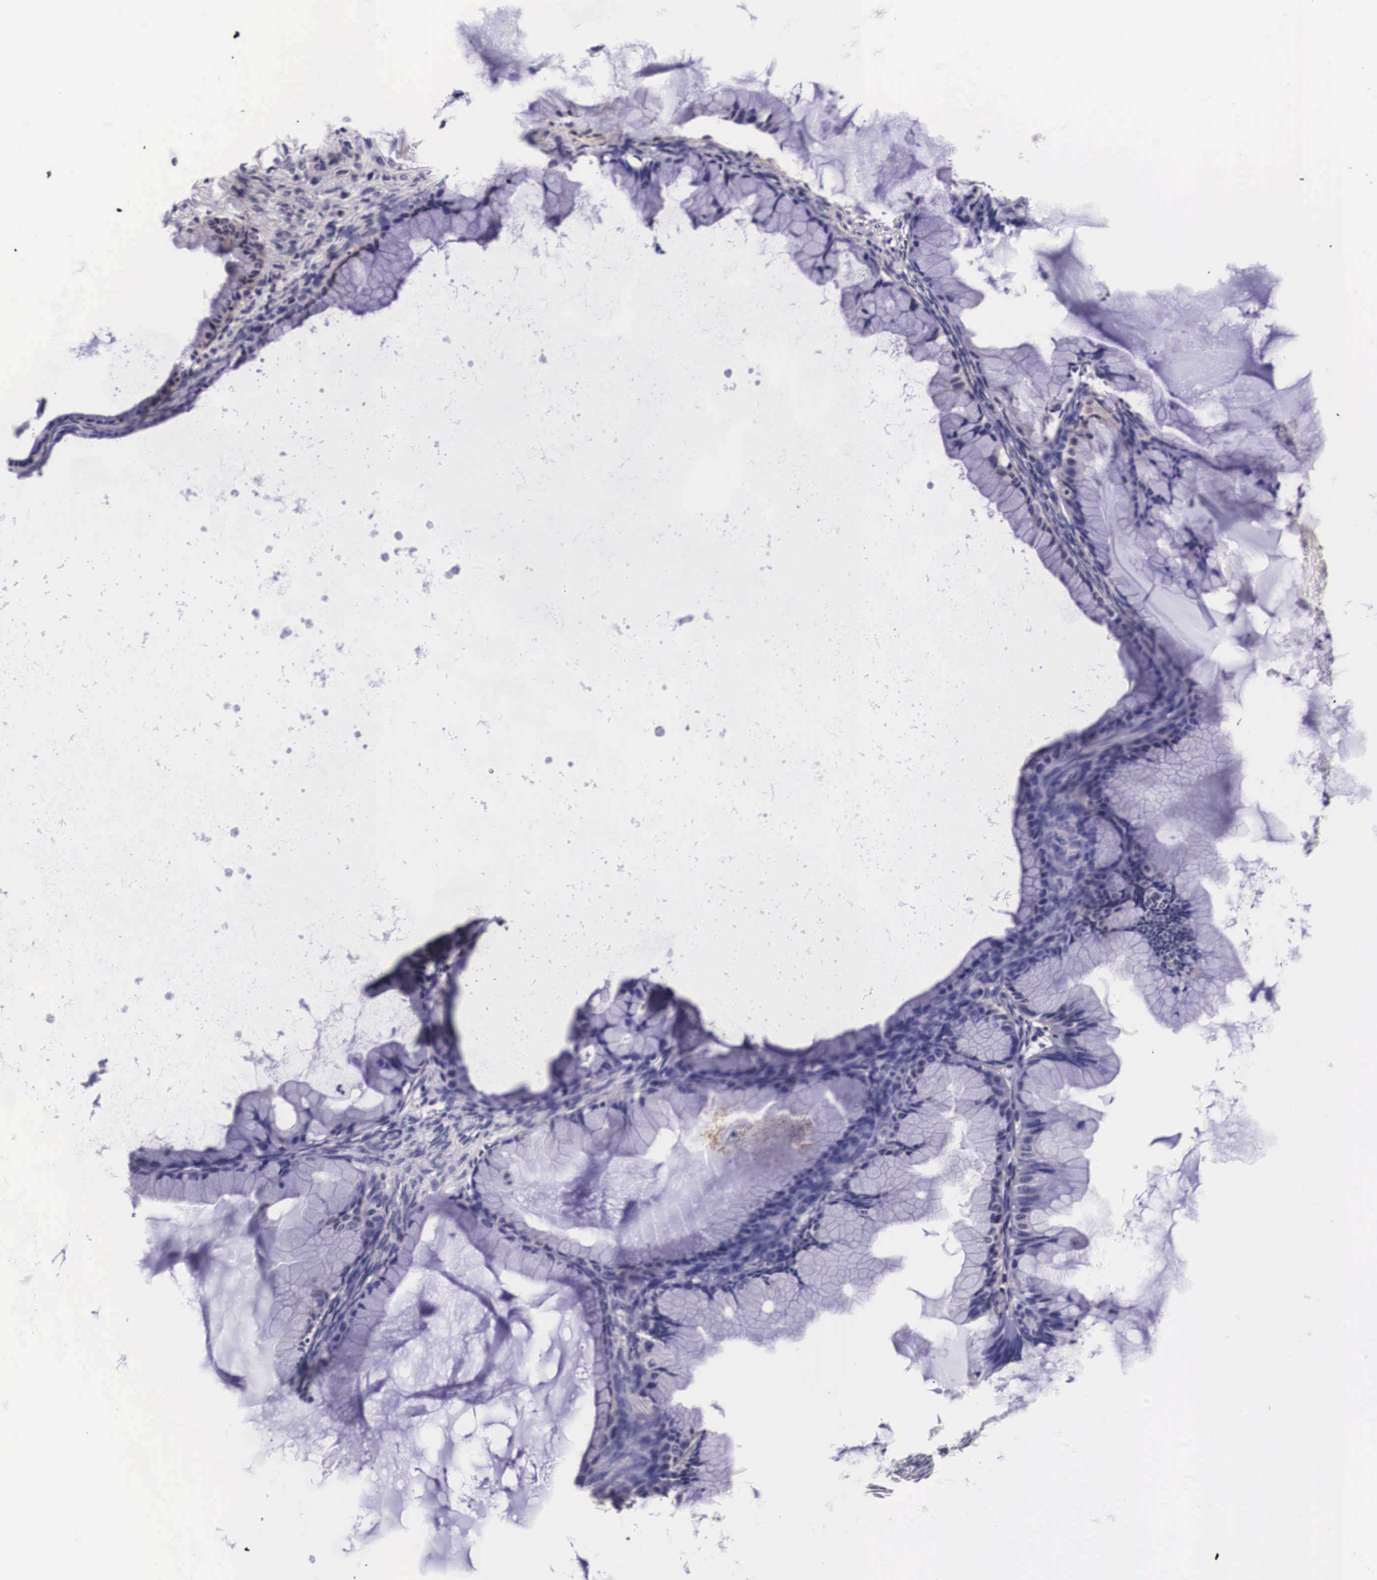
{"staining": {"intensity": "negative", "quantity": "none", "location": "none"}, "tissue": "ovarian cancer", "cell_type": "Tumor cells", "image_type": "cancer", "snomed": [{"axis": "morphology", "description": "Cystadenocarcinoma, mucinous, NOS"}, {"axis": "topography", "description": "Ovary"}], "caption": "High power microscopy histopathology image of an immunohistochemistry histopathology image of ovarian cancer (mucinous cystadenocarcinoma), revealing no significant positivity in tumor cells. (Brightfield microscopy of DAB (3,3'-diaminobenzidine) IHC at high magnification).", "gene": "PHETA2", "patient": {"sex": "female", "age": 41}}